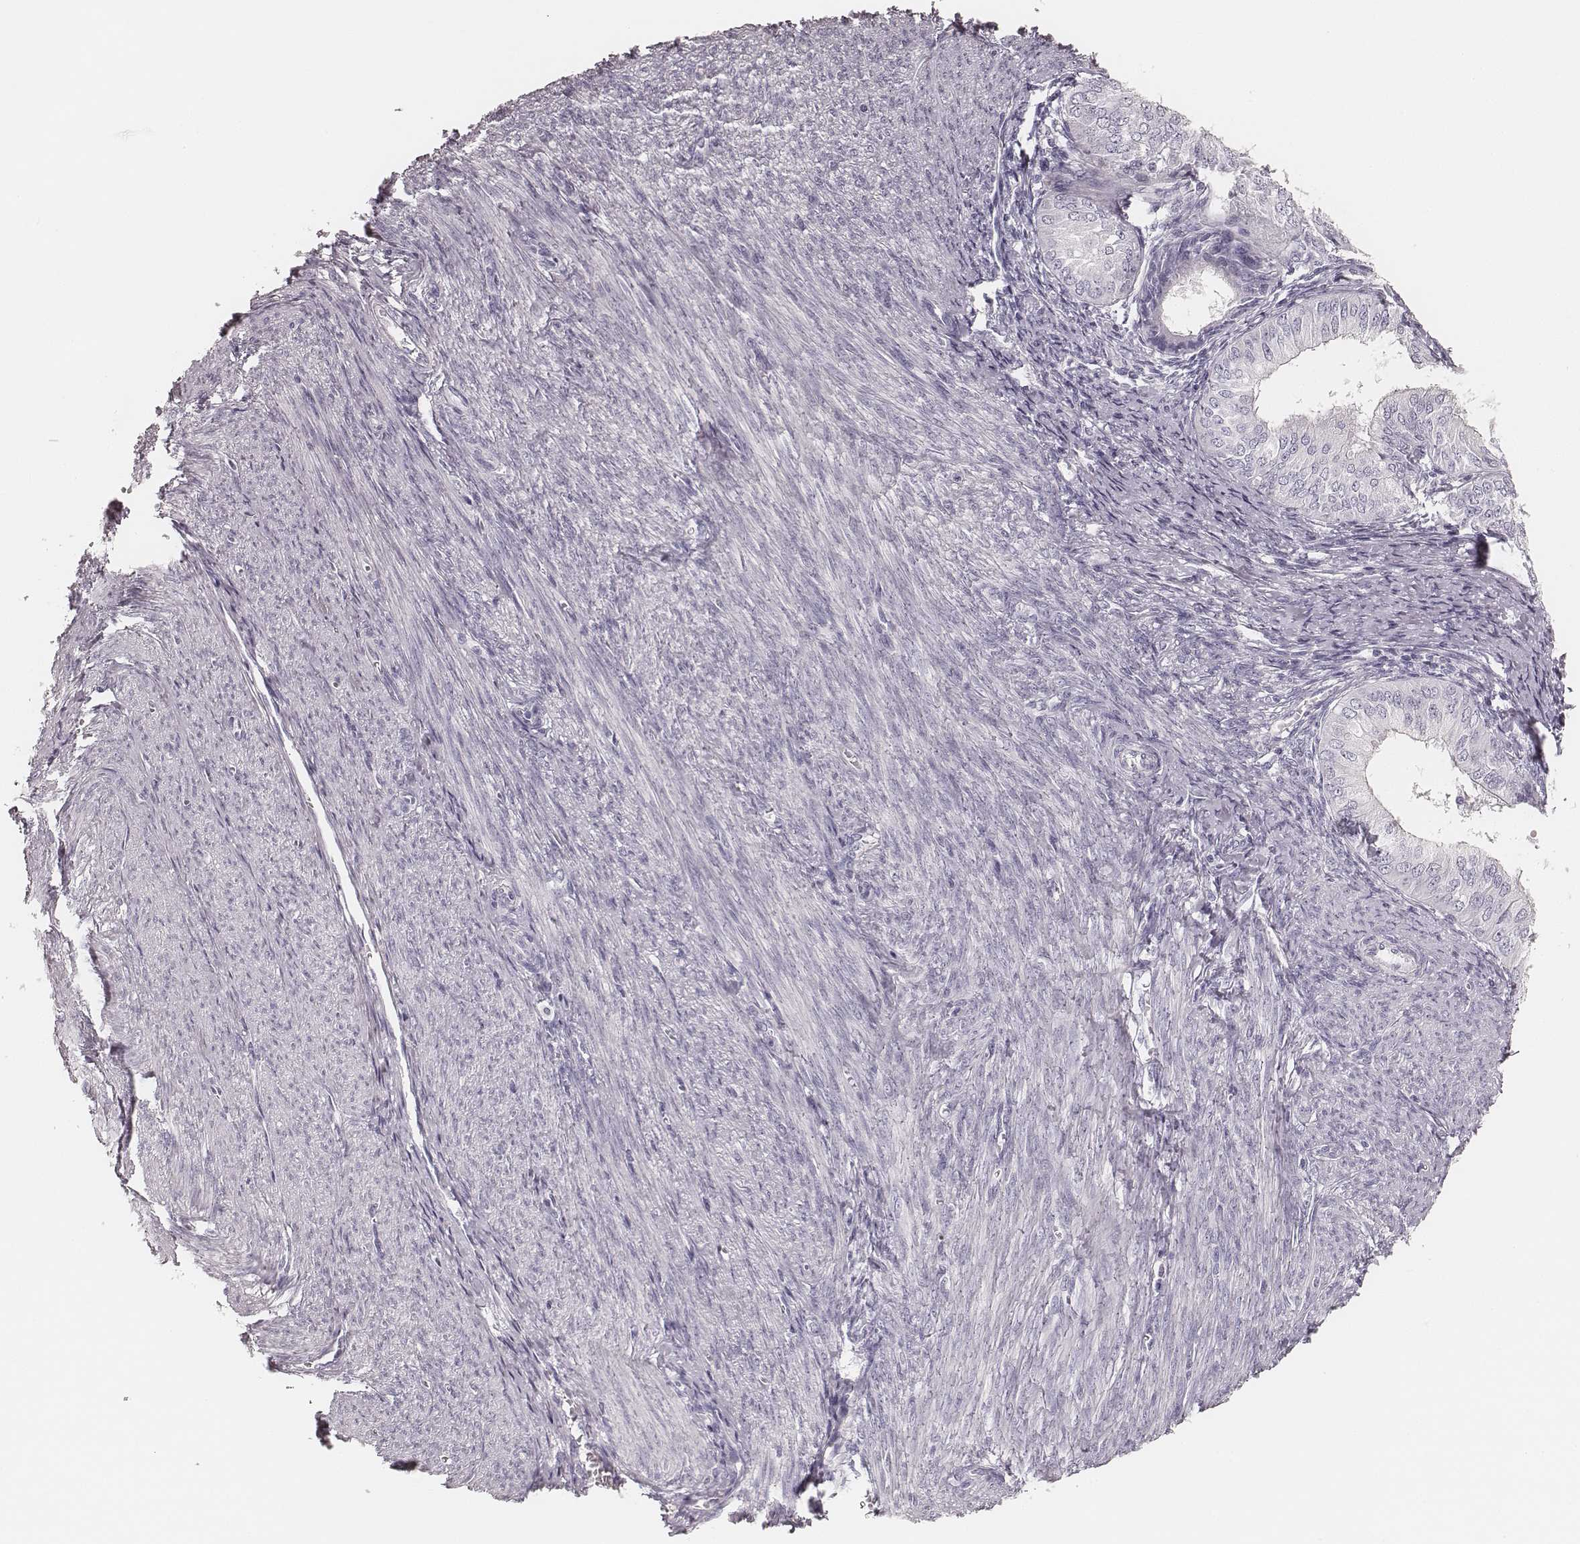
{"staining": {"intensity": "negative", "quantity": "none", "location": "none"}, "tissue": "endometrial cancer", "cell_type": "Tumor cells", "image_type": "cancer", "snomed": [{"axis": "morphology", "description": "Adenocarcinoma, NOS"}, {"axis": "topography", "description": "Endometrium"}], "caption": "Immunohistochemistry image of neoplastic tissue: human endometrial cancer stained with DAB (3,3'-diaminobenzidine) demonstrates no significant protein staining in tumor cells. Brightfield microscopy of immunohistochemistry (IHC) stained with DAB (brown) and hematoxylin (blue), captured at high magnification.", "gene": "HNF4G", "patient": {"sex": "female", "age": 58}}